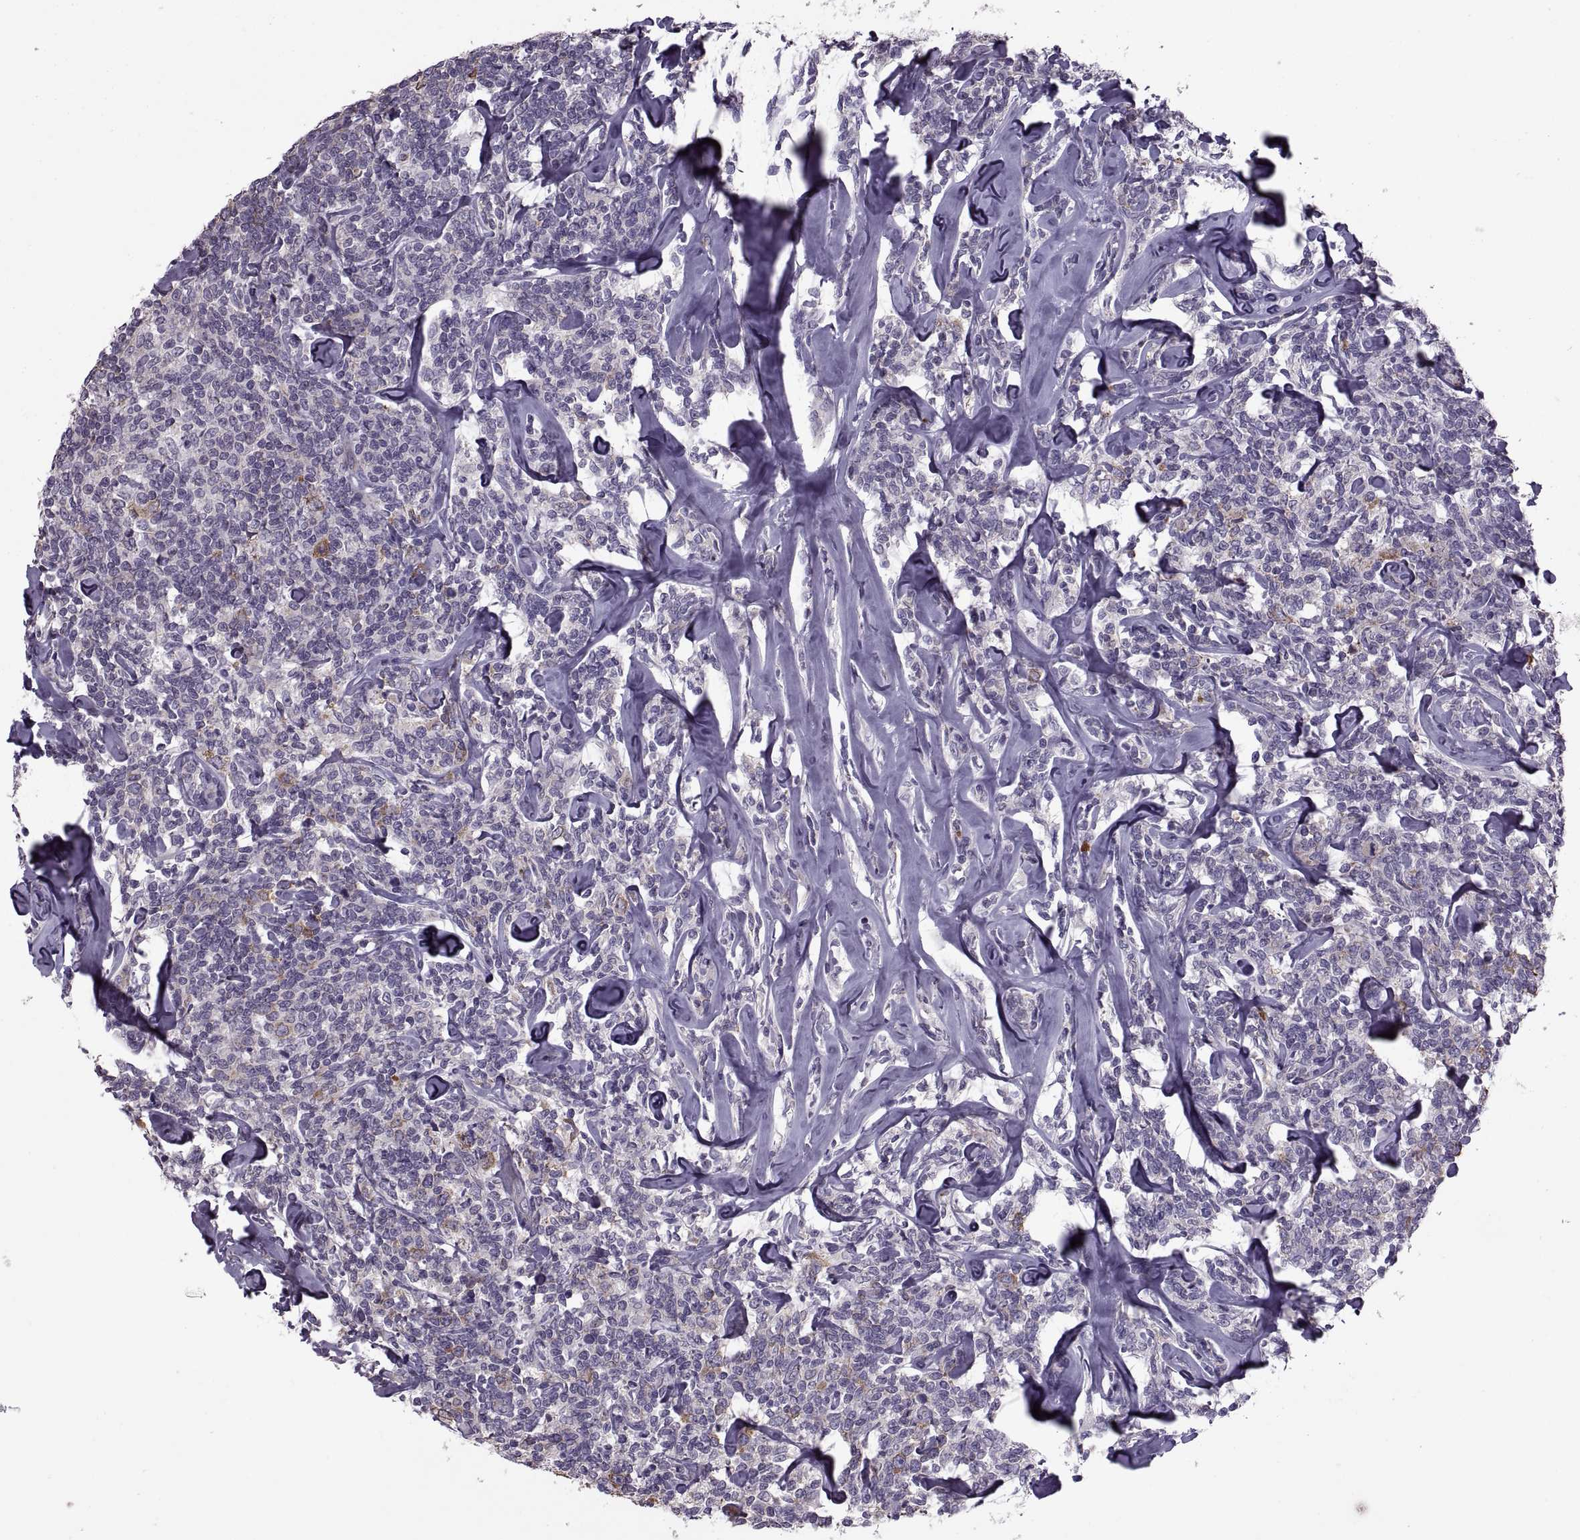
{"staining": {"intensity": "negative", "quantity": "none", "location": "none"}, "tissue": "lymphoma", "cell_type": "Tumor cells", "image_type": "cancer", "snomed": [{"axis": "morphology", "description": "Malignant lymphoma, non-Hodgkin's type, Low grade"}, {"axis": "topography", "description": "Lymph node"}], "caption": "This is a micrograph of immunohistochemistry (IHC) staining of lymphoma, which shows no positivity in tumor cells.", "gene": "PABPC1", "patient": {"sex": "female", "age": 56}}